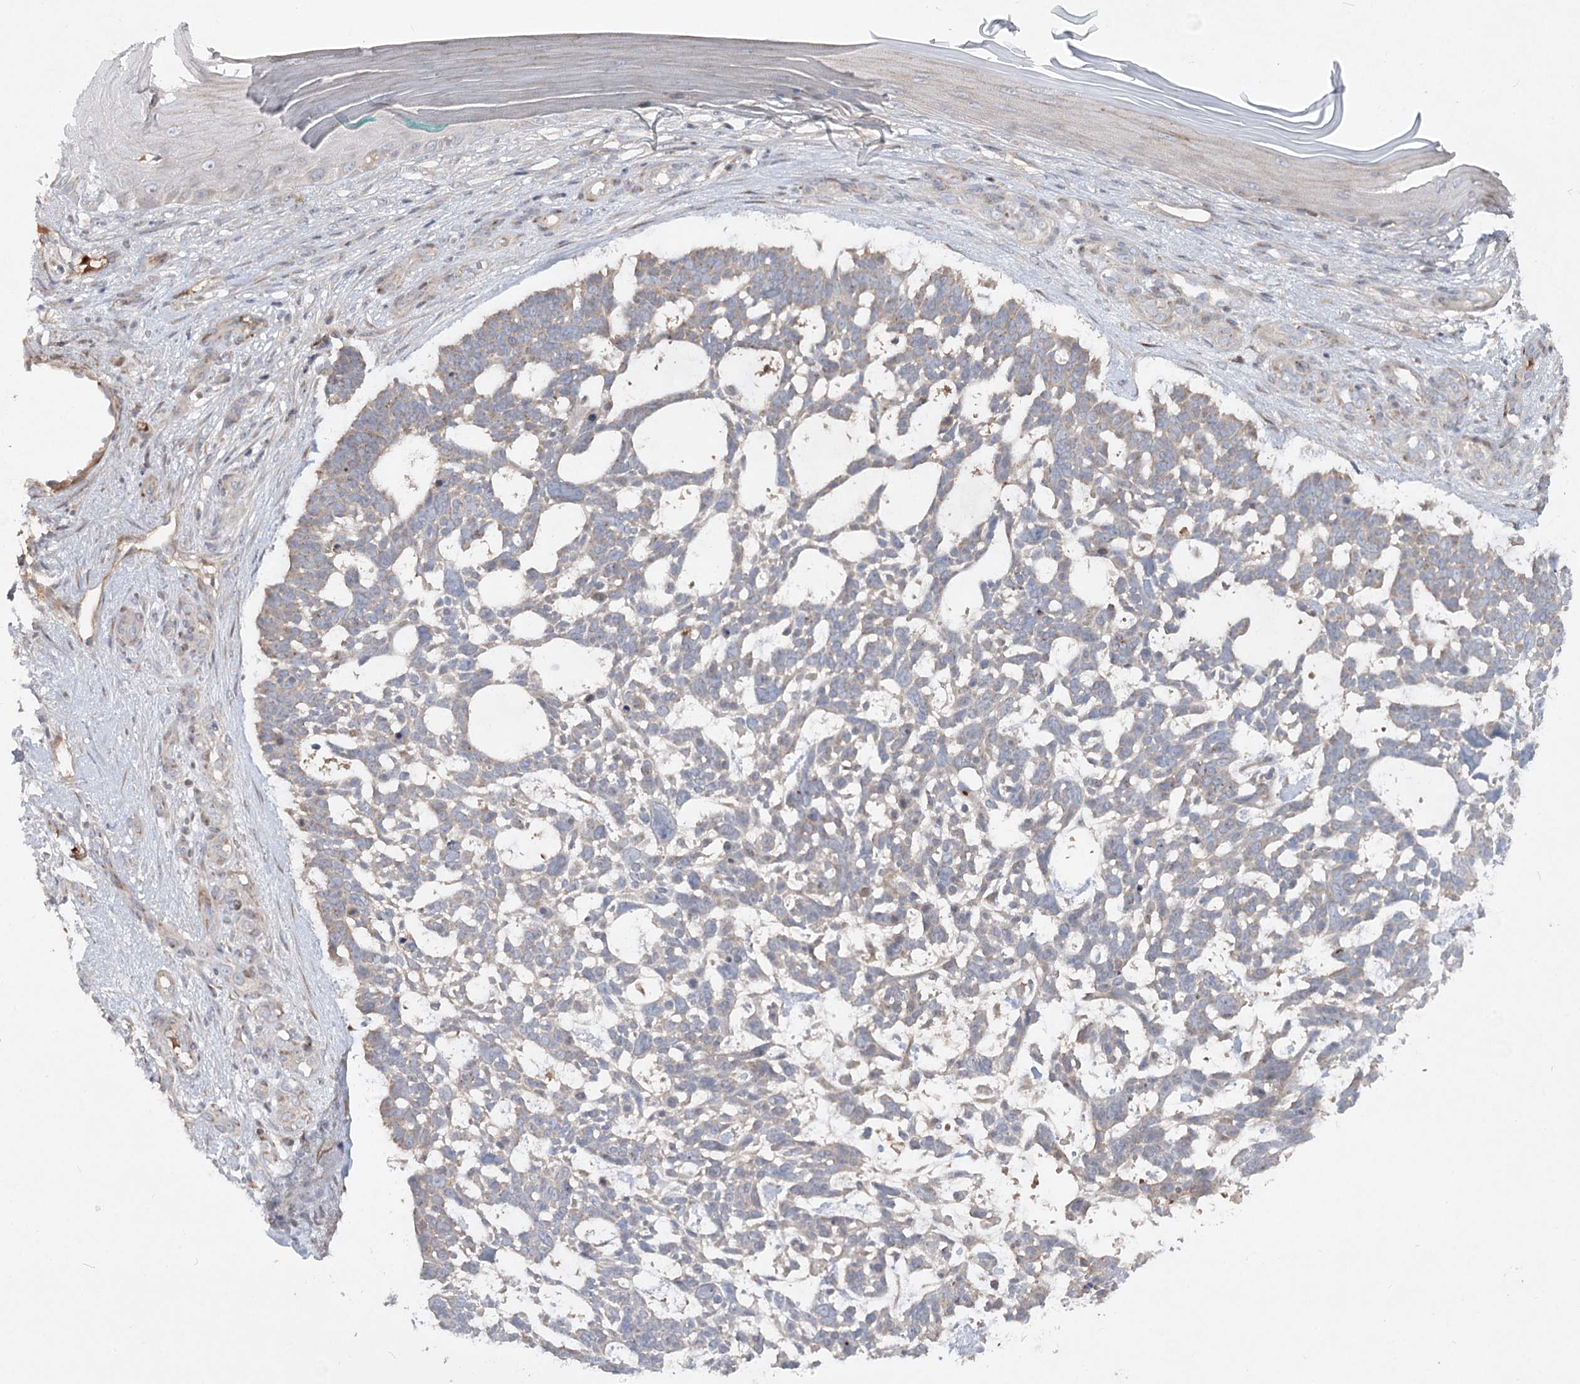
{"staining": {"intensity": "weak", "quantity": "<25%", "location": "cytoplasmic/membranous"}, "tissue": "skin cancer", "cell_type": "Tumor cells", "image_type": "cancer", "snomed": [{"axis": "morphology", "description": "Basal cell carcinoma"}, {"axis": "topography", "description": "Skin"}], "caption": "IHC photomicrograph of human basal cell carcinoma (skin) stained for a protein (brown), which shows no expression in tumor cells.", "gene": "FGF19", "patient": {"sex": "male", "age": 88}}